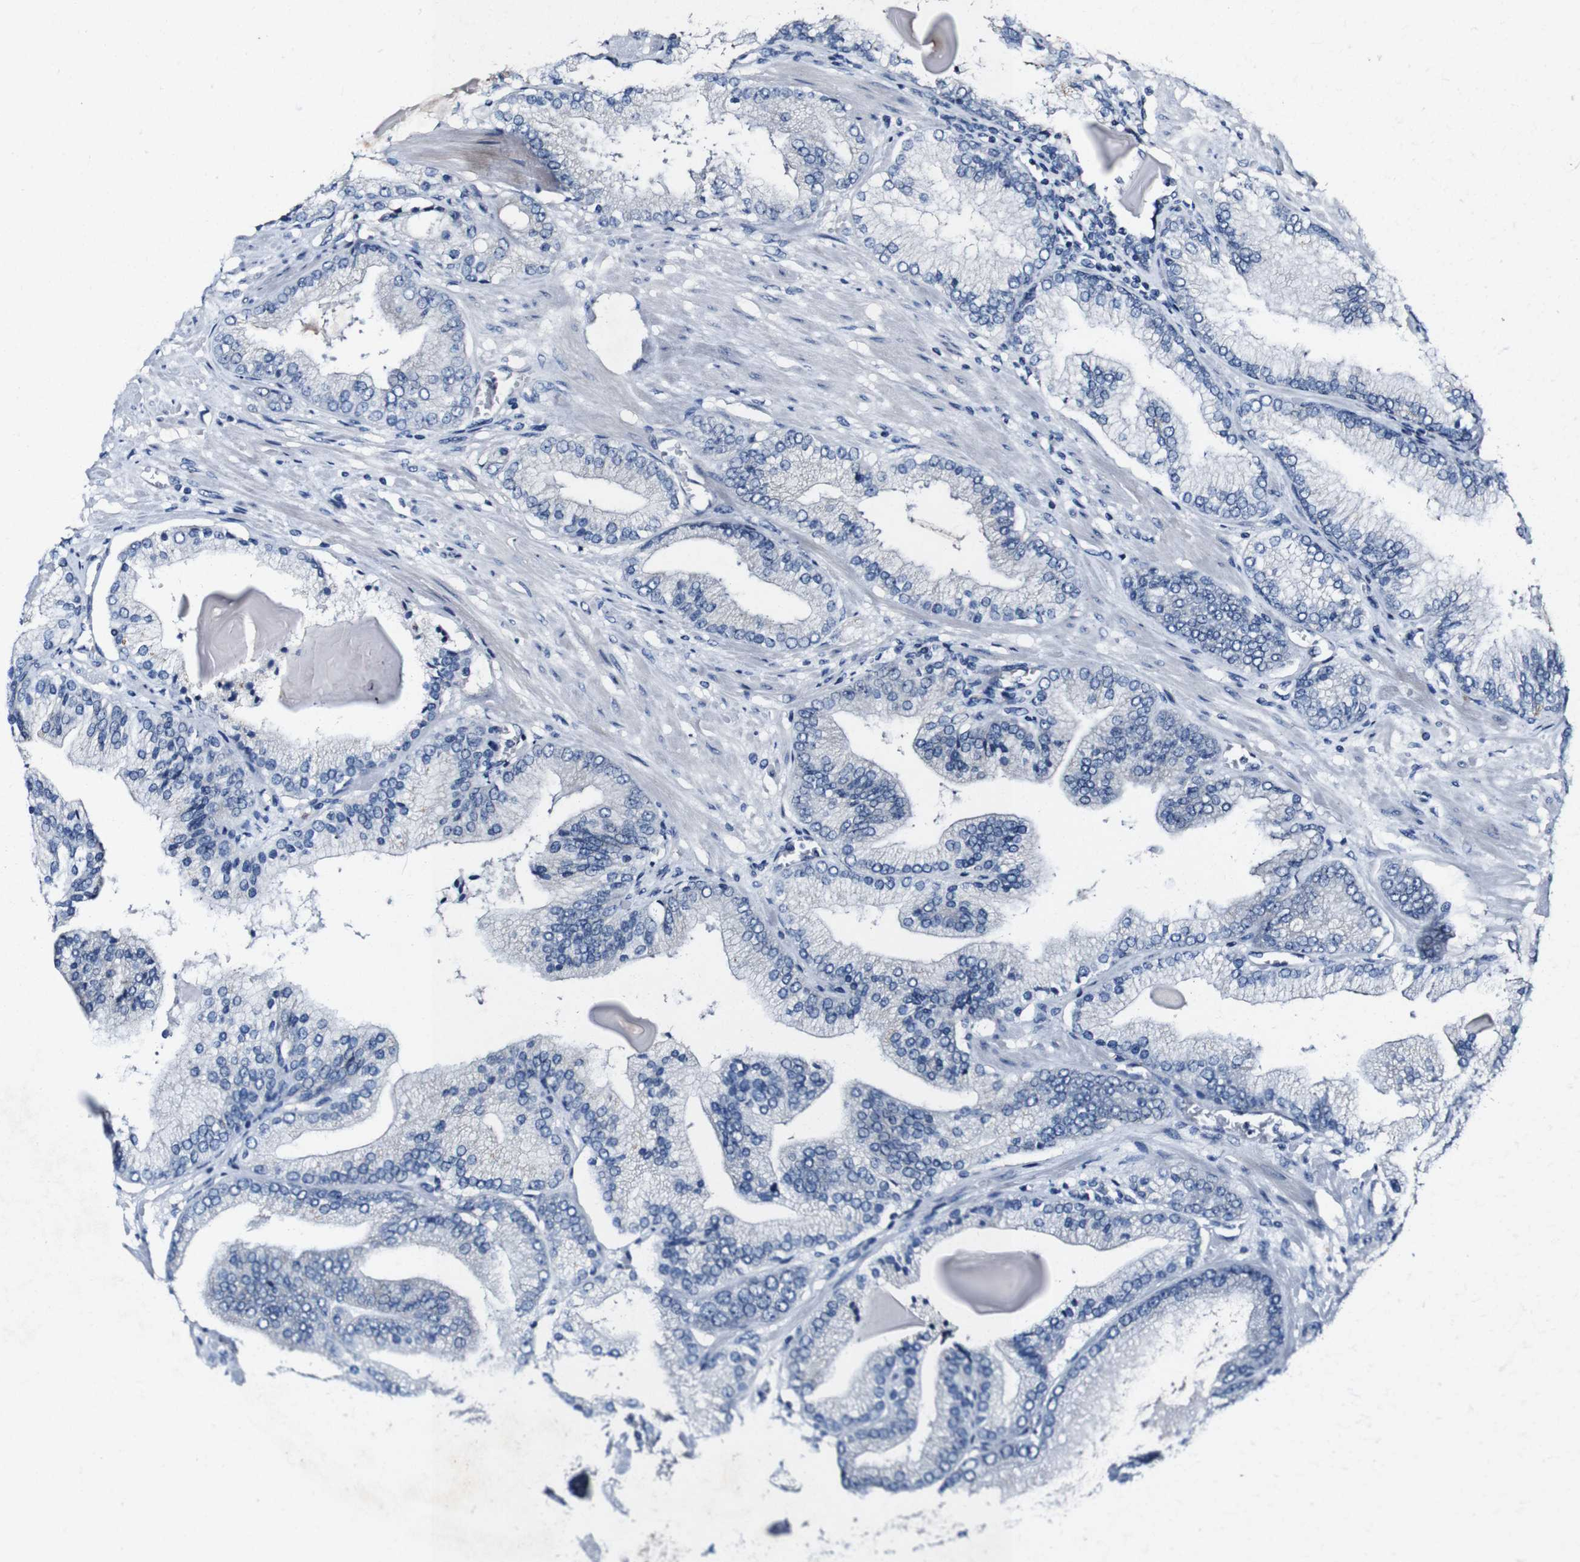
{"staining": {"intensity": "negative", "quantity": "none", "location": "none"}, "tissue": "prostate cancer", "cell_type": "Tumor cells", "image_type": "cancer", "snomed": [{"axis": "morphology", "description": "Adenocarcinoma, Low grade"}, {"axis": "topography", "description": "Prostate"}], "caption": "Prostate cancer (adenocarcinoma (low-grade)) was stained to show a protein in brown. There is no significant expression in tumor cells. The staining was performed using DAB (3,3'-diaminobenzidine) to visualize the protein expression in brown, while the nuclei were stained in blue with hematoxylin (Magnification: 20x).", "gene": "GRAMD1A", "patient": {"sex": "male", "age": 59}}